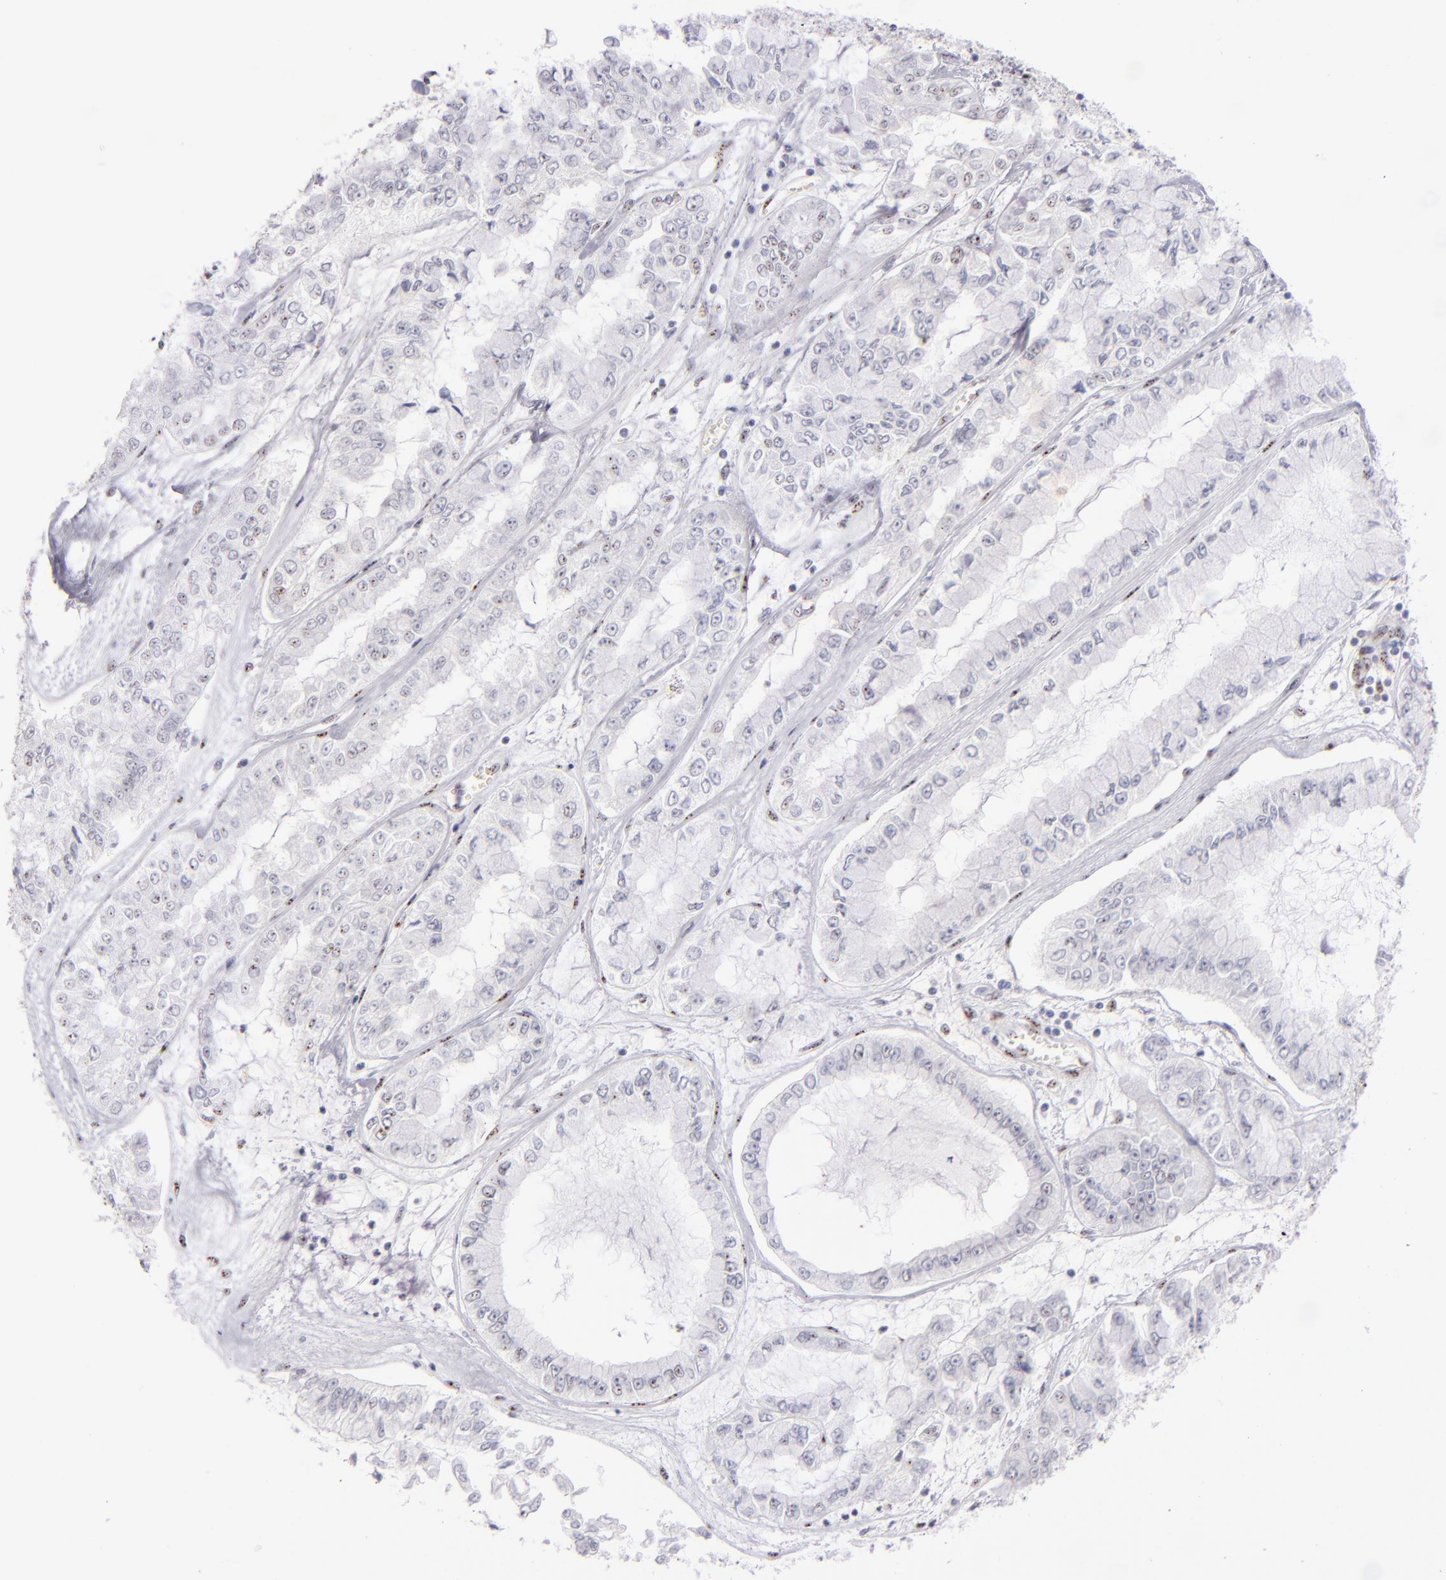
{"staining": {"intensity": "weak", "quantity": "25%-75%", "location": "nuclear"}, "tissue": "liver cancer", "cell_type": "Tumor cells", "image_type": "cancer", "snomed": [{"axis": "morphology", "description": "Cholangiocarcinoma"}, {"axis": "topography", "description": "Liver"}], "caption": "Immunohistochemical staining of cholangiocarcinoma (liver) shows low levels of weak nuclear protein staining in about 25%-75% of tumor cells. The staining was performed using DAB to visualize the protein expression in brown, while the nuclei were stained in blue with hematoxylin (Magnification: 20x).", "gene": "TOP3A", "patient": {"sex": "female", "age": 79}}